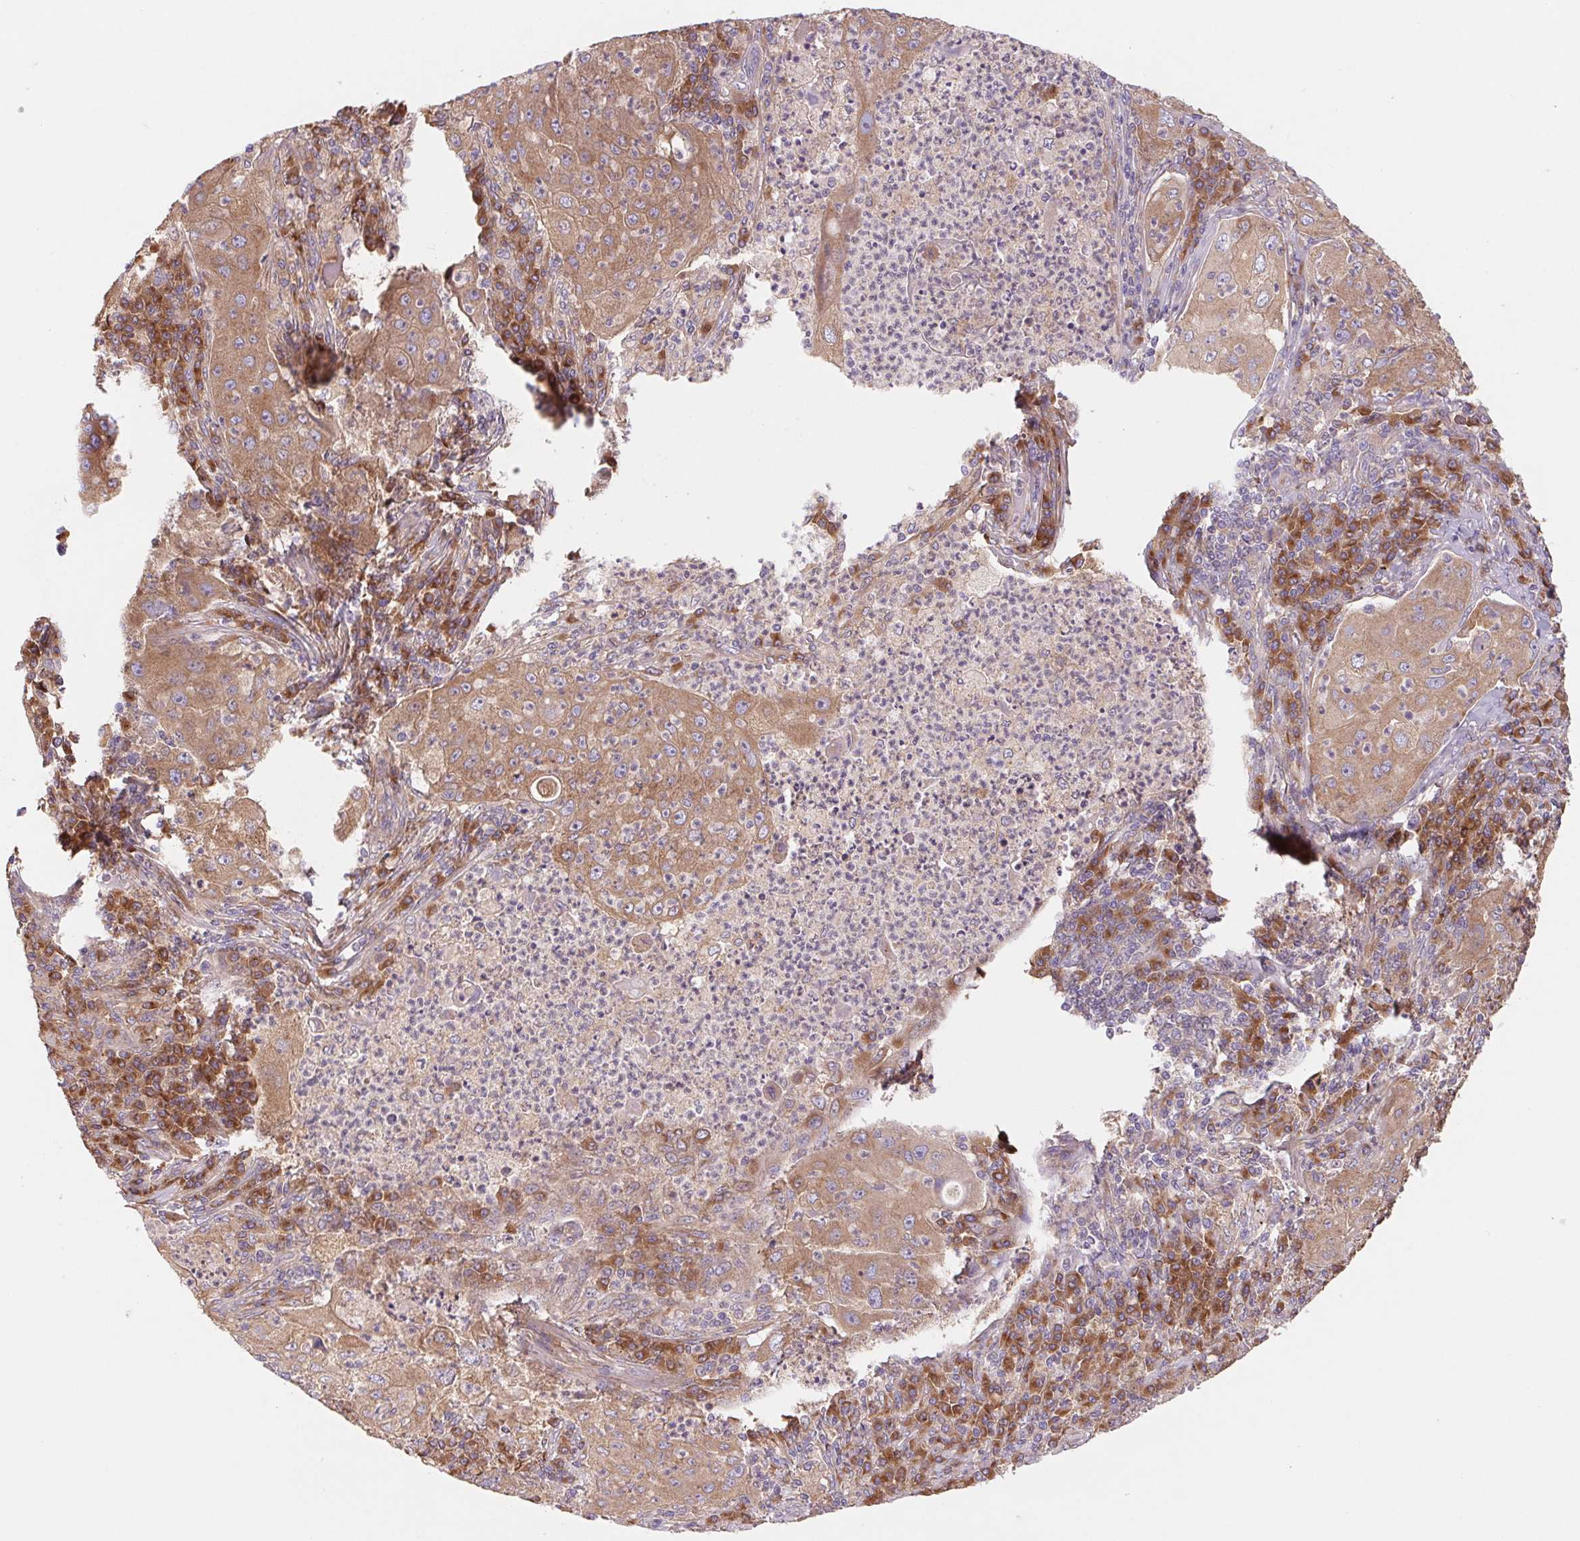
{"staining": {"intensity": "moderate", "quantity": ">75%", "location": "cytoplasmic/membranous"}, "tissue": "lung cancer", "cell_type": "Tumor cells", "image_type": "cancer", "snomed": [{"axis": "morphology", "description": "Squamous cell carcinoma, NOS"}, {"axis": "topography", "description": "Lung"}], "caption": "Moderate cytoplasmic/membranous protein staining is present in about >75% of tumor cells in squamous cell carcinoma (lung).", "gene": "RAB1A", "patient": {"sex": "female", "age": 59}}